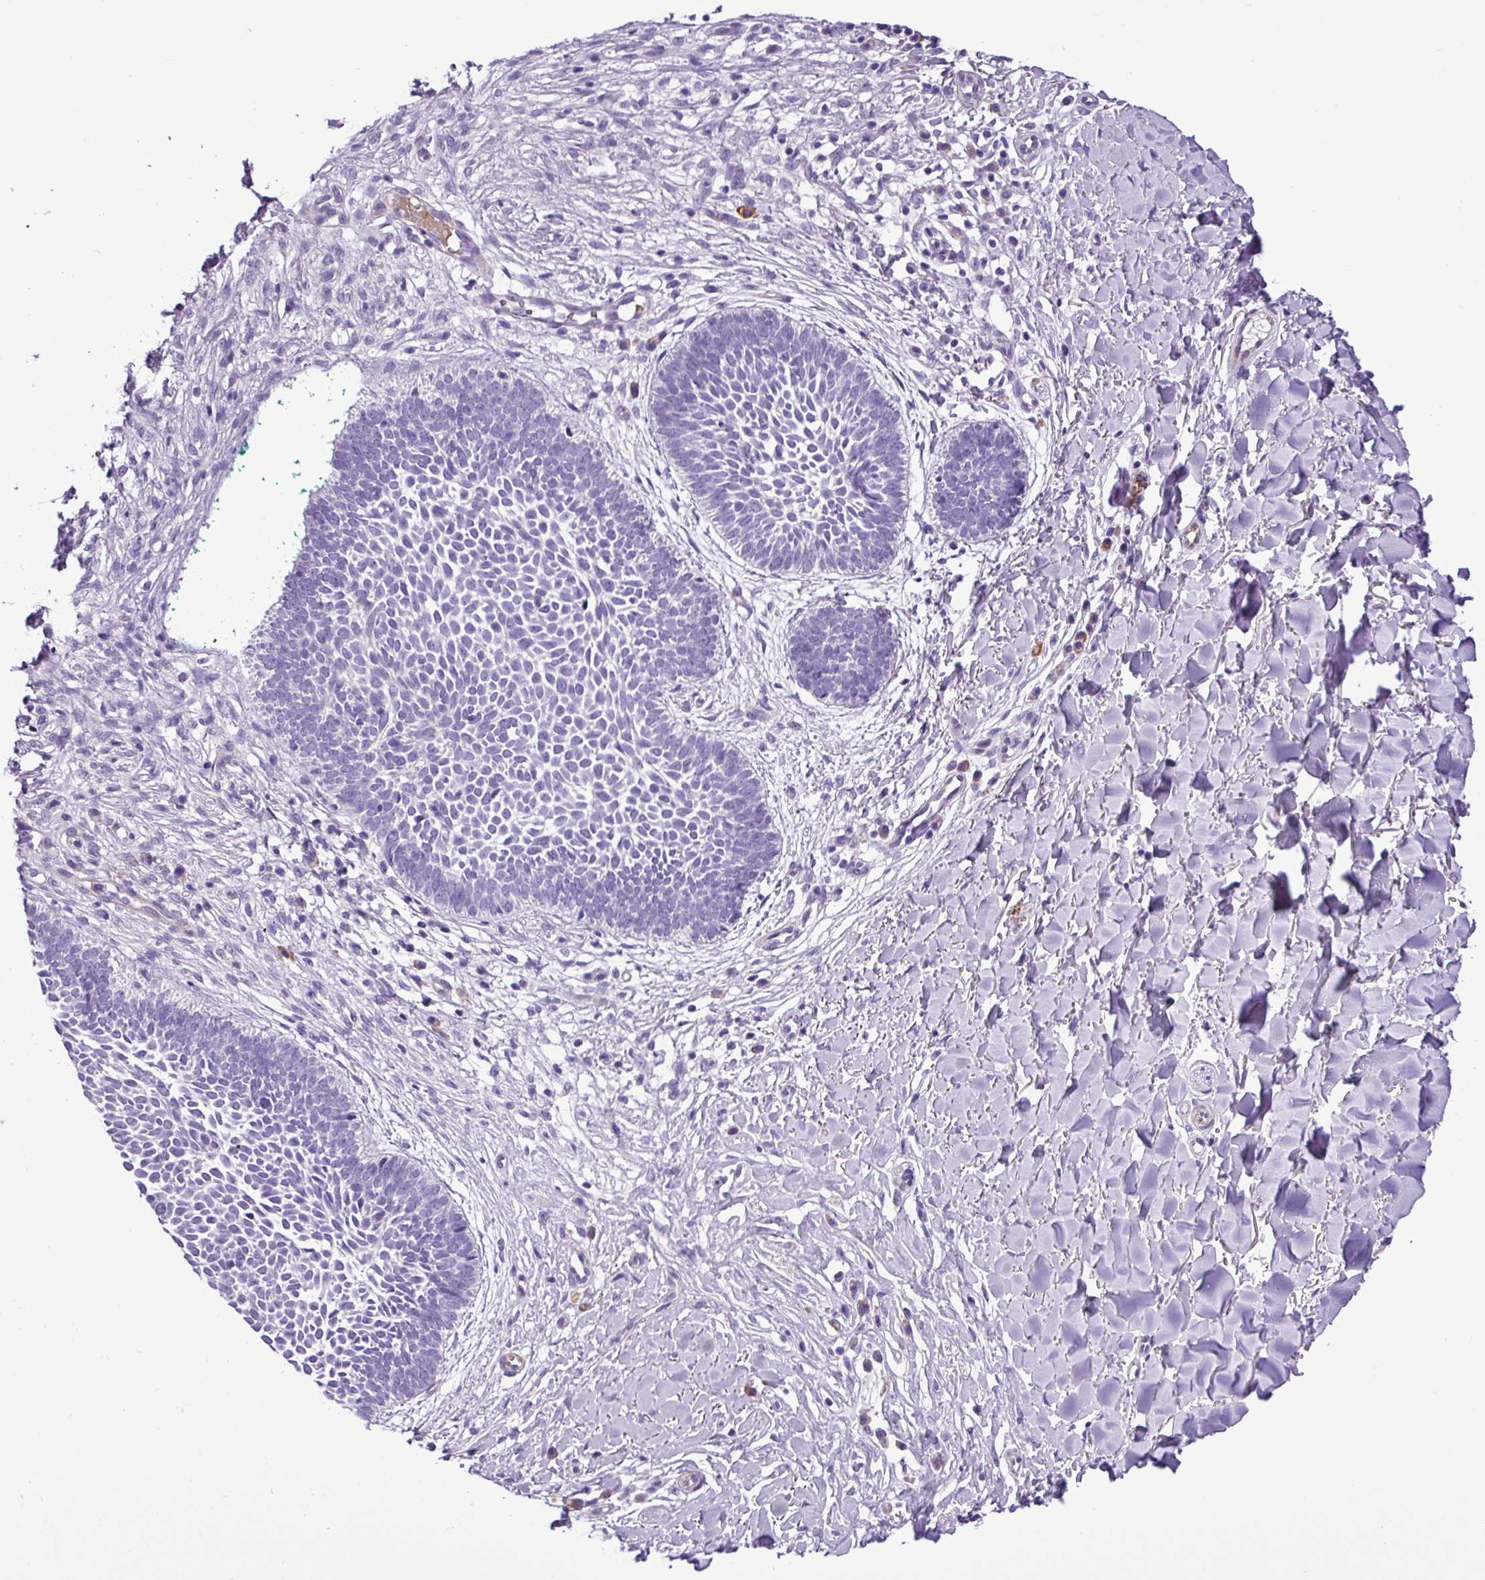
{"staining": {"intensity": "negative", "quantity": "none", "location": "none"}, "tissue": "skin cancer", "cell_type": "Tumor cells", "image_type": "cancer", "snomed": [{"axis": "morphology", "description": "Basal cell carcinoma"}, {"axis": "topography", "description": "Skin"}], "caption": "Tumor cells show no significant protein staining in skin cancer (basal cell carcinoma).", "gene": "C11orf91", "patient": {"sex": "male", "age": 49}}